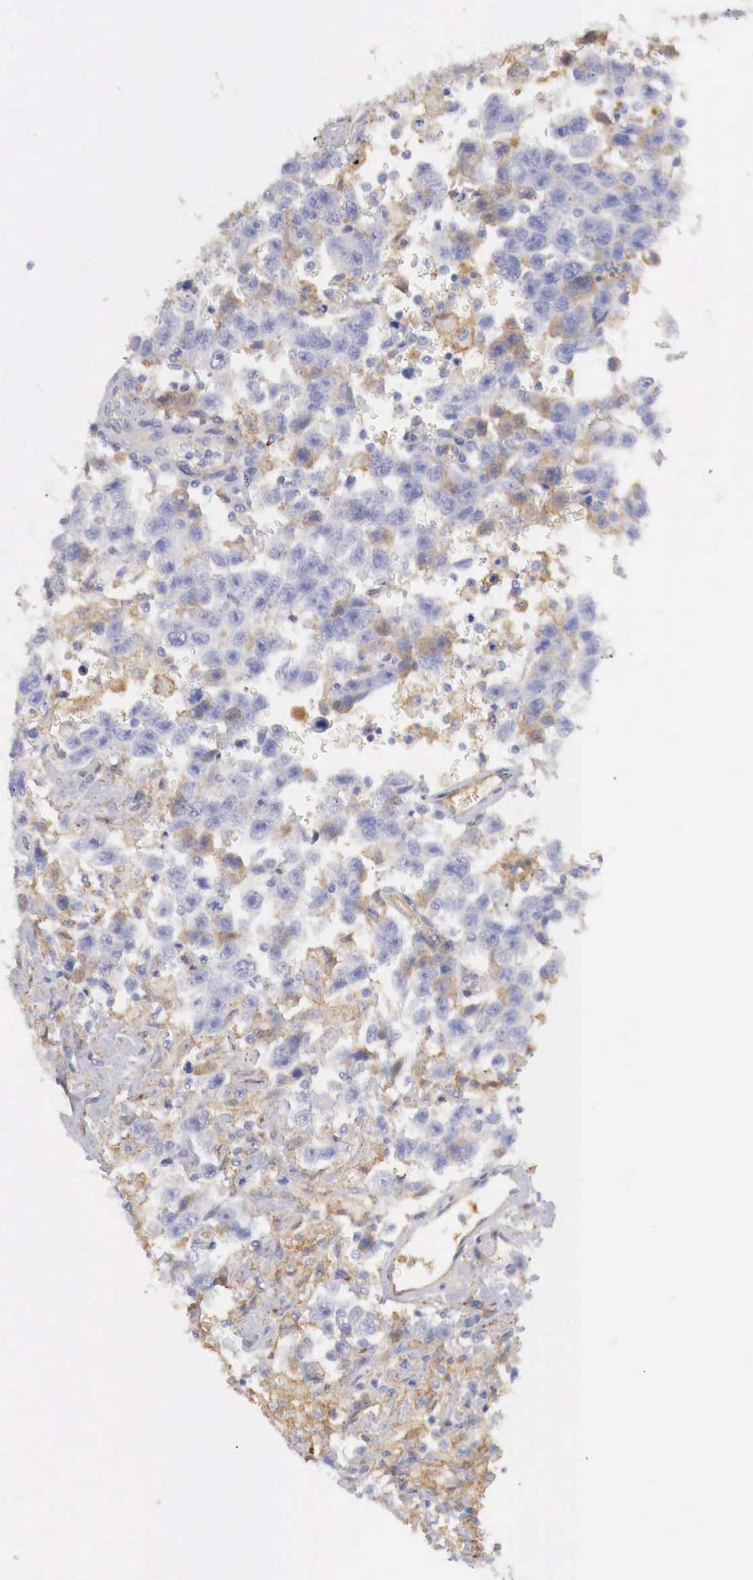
{"staining": {"intensity": "negative", "quantity": "none", "location": "none"}, "tissue": "testis cancer", "cell_type": "Tumor cells", "image_type": "cancer", "snomed": [{"axis": "morphology", "description": "Seminoma, NOS"}, {"axis": "topography", "description": "Testis"}], "caption": "This is an IHC micrograph of human testis cancer. There is no staining in tumor cells.", "gene": "KLHDC7B", "patient": {"sex": "male", "age": 41}}